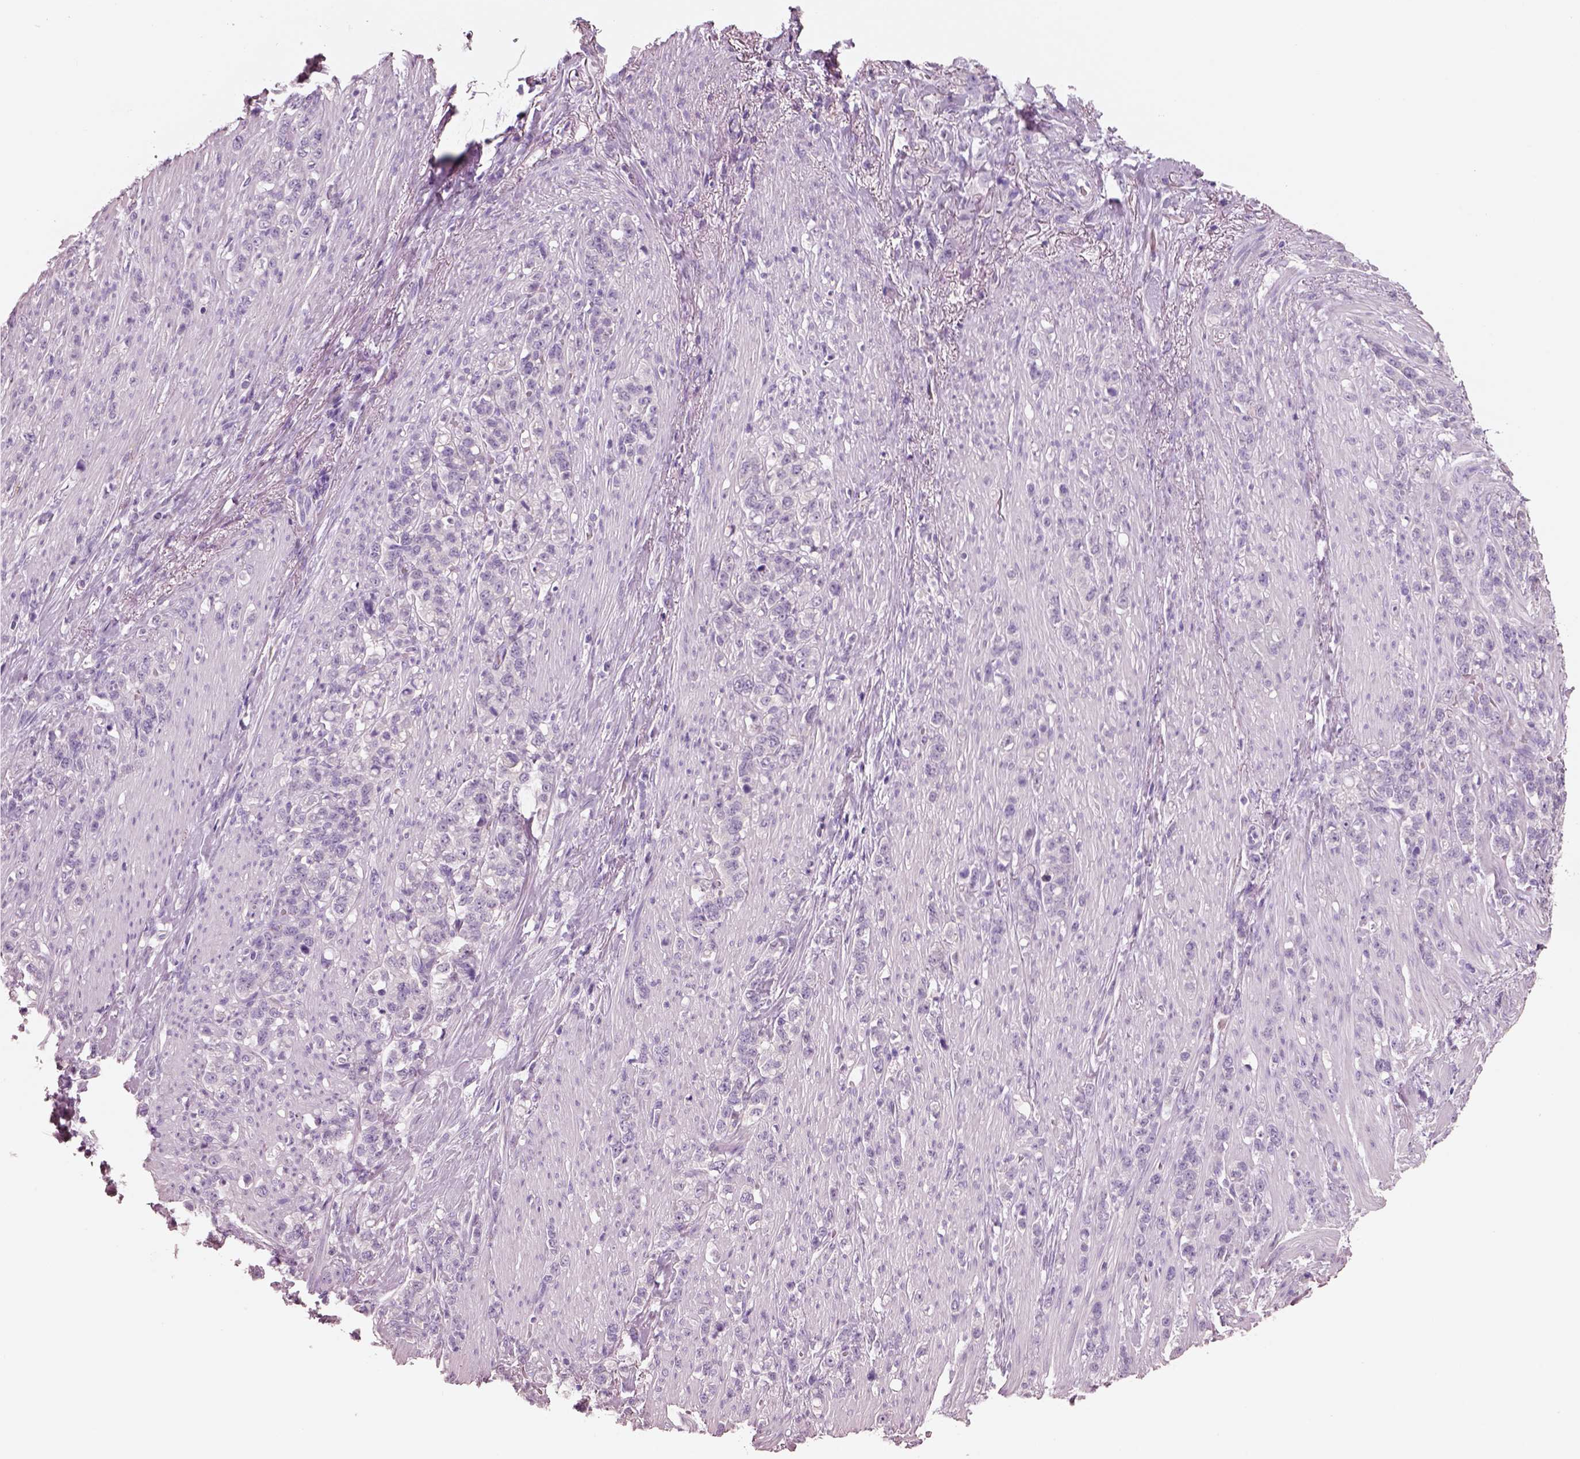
{"staining": {"intensity": "negative", "quantity": "none", "location": "none"}, "tissue": "stomach cancer", "cell_type": "Tumor cells", "image_type": "cancer", "snomed": [{"axis": "morphology", "description": "Adenocarcinoma, NOS"}, {"axis": "topography", "description": "Stomach, lower"}], "caption": "Tumor cells are negative for brown protein staining in stomach cancer (adenocarcinoma).", "gene": "PNOC", "patient": {"sex": "male", "age": 88}}